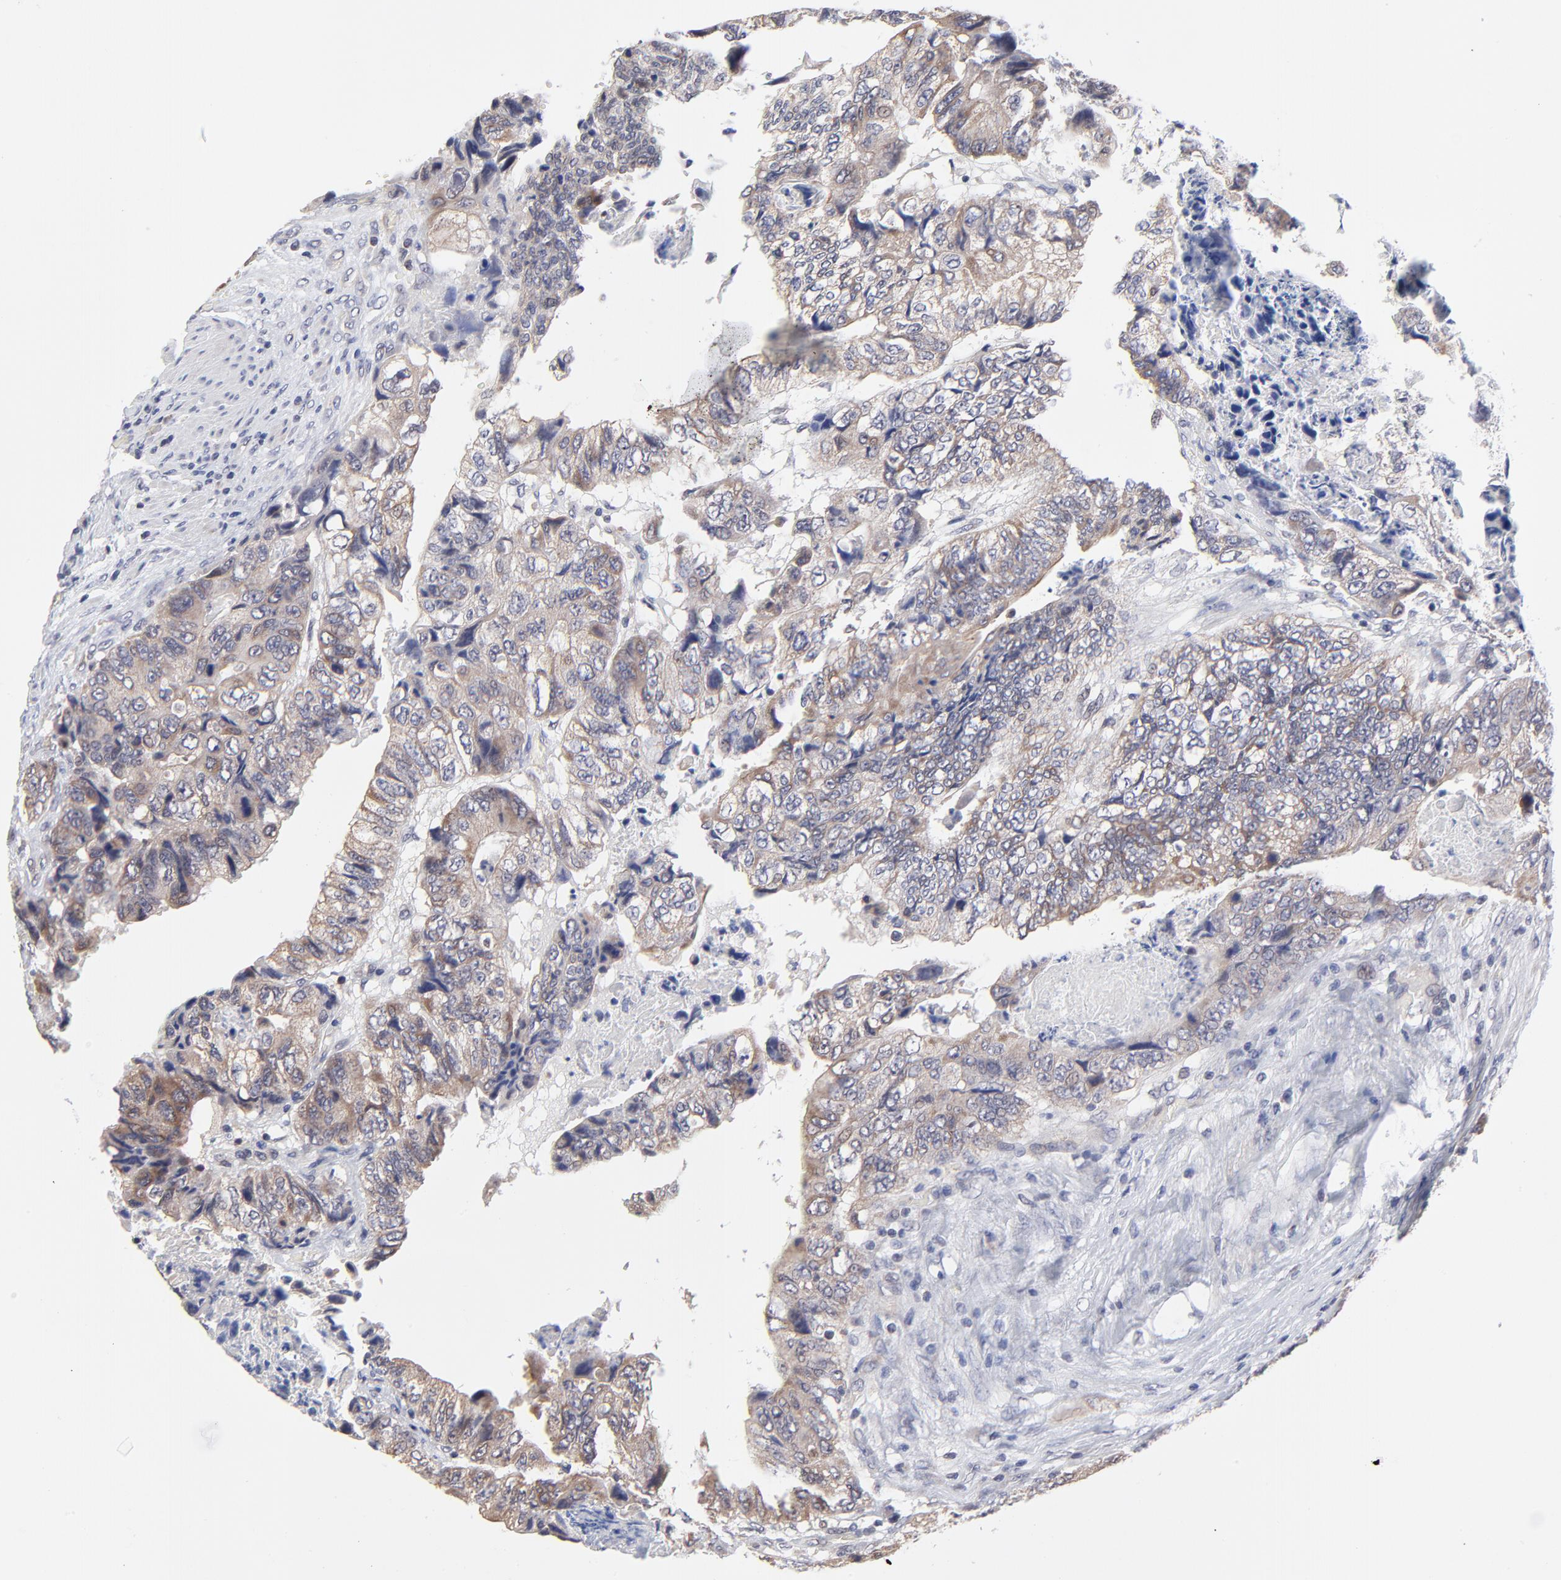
{"staining": {"intensity": "weak", "quantity": ">75%", "location": "cytoplasmic/membranous"}, "tissue": "colorectal cancer", "cell_type": "Tumor cells", "image_type": "cancer", "snomed": [{"axis": "morphology", "description": "Adenocarcinoma, NOS"}, {"axis": "topography", "description": "Rectum"}], "caption": "Protein staining exhibits weak cytoplasmic/membranous staining in approximately >75% of tumor cells in colorectal adenocarcinoma.", "gene": "FBXO8", "patient": {"sex": "female", "age": 82}}